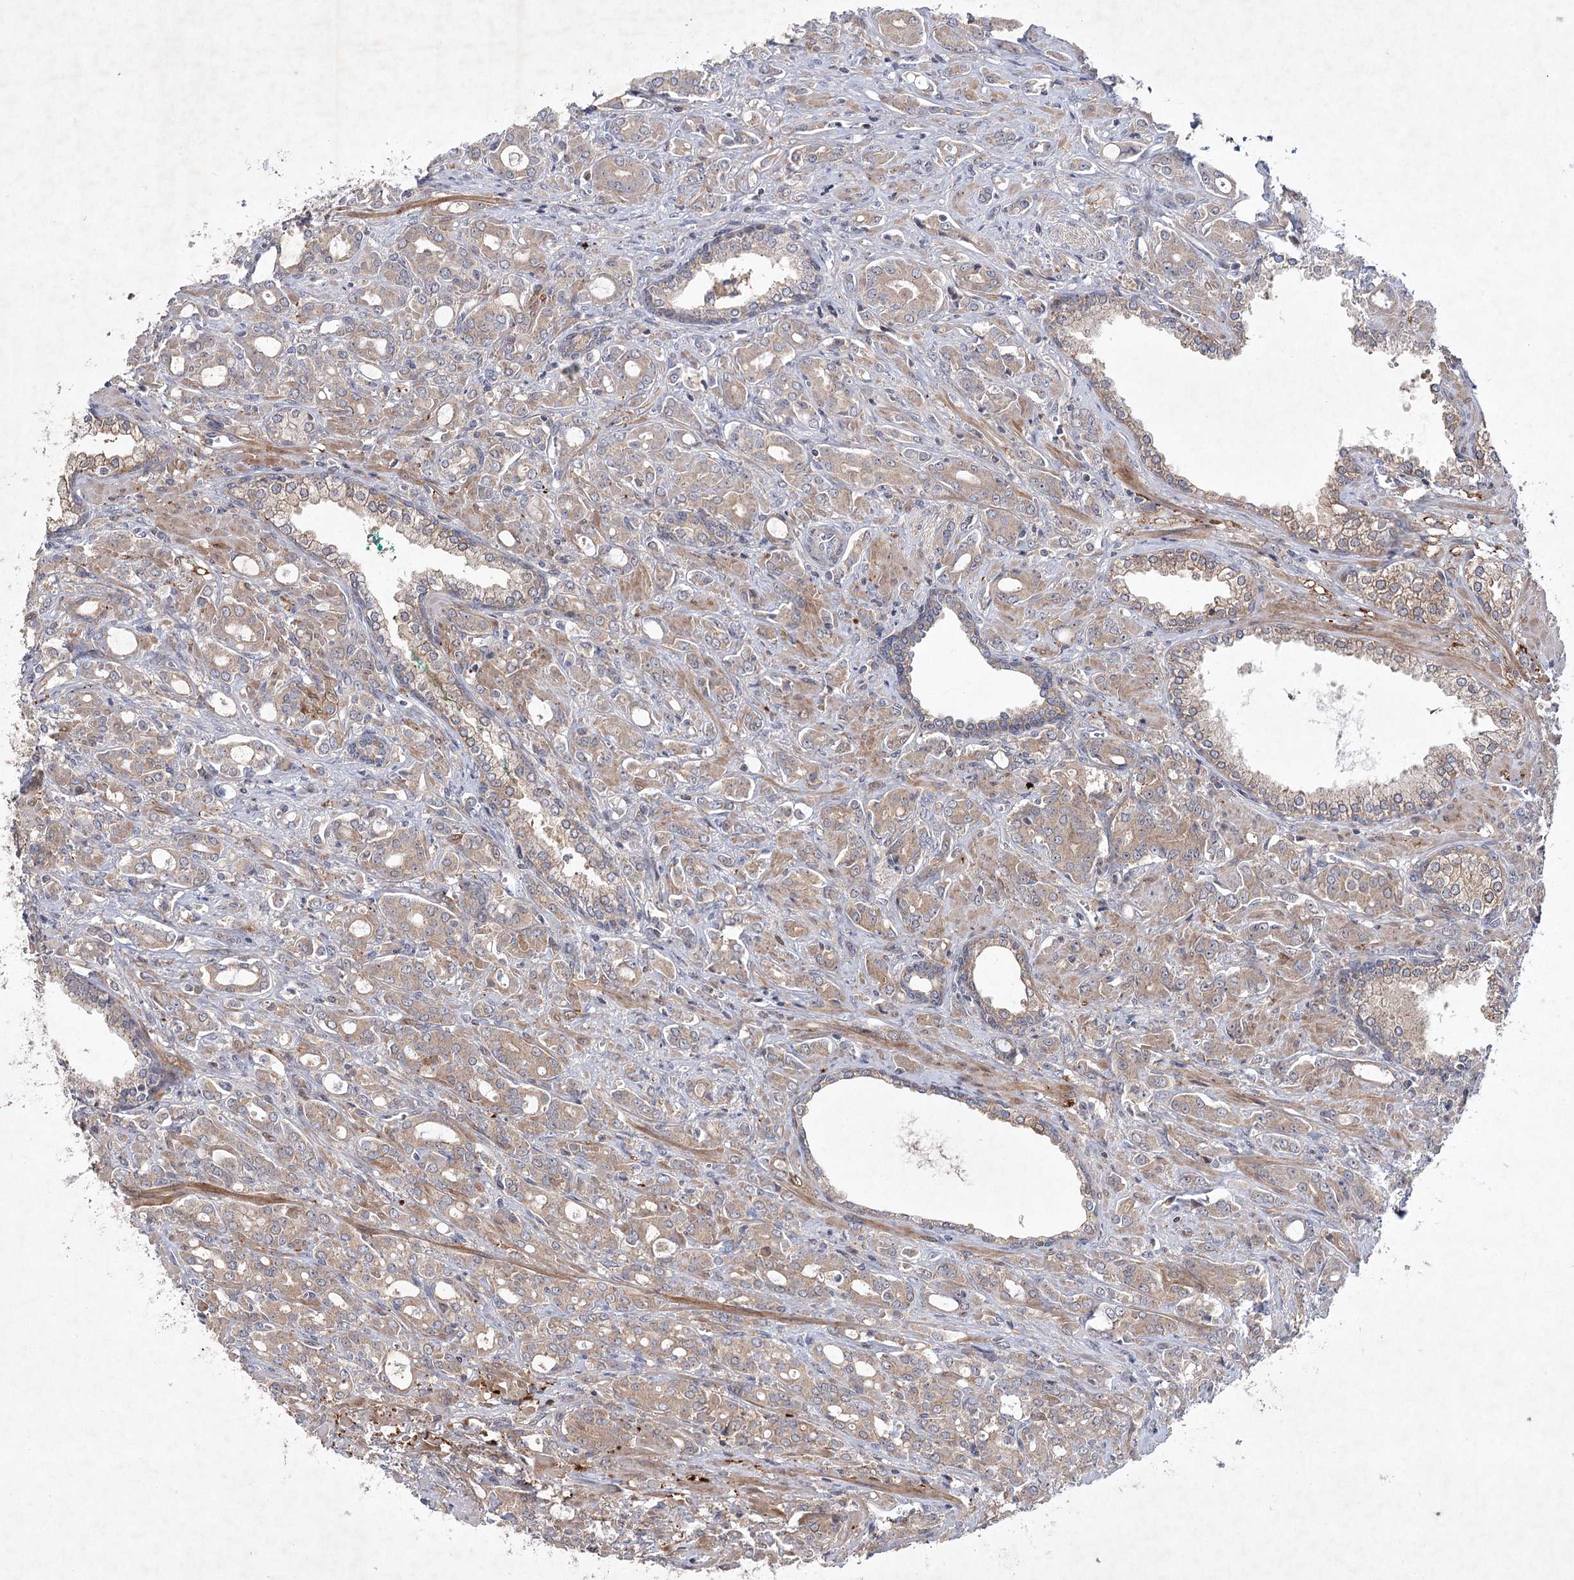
{"staining": {"intensity": "moderate", "quantity": ">75%", "location": "cytoplasmic/membranous"}, "tissue": "prostate cancer", "cell_type": "Tumor cells", "image_type": "cancer", "snomed": [{"axis": "morphology", "description": "Adenocarcinoma, High grade"}, {"axis": "topography", "description": "Prostate"}], "caption": "Immunohistochemical staining of high-grade adenocarcinoma (prostate) demonstrates moderate cytoplasmic/membranous protein expression in approximately >75% of tumor cells. (DAB = brown stain, brightfield microscopy at high magnification).", "gene": "MAP3K13", "patient": {"sex": "male", "age": 72}}